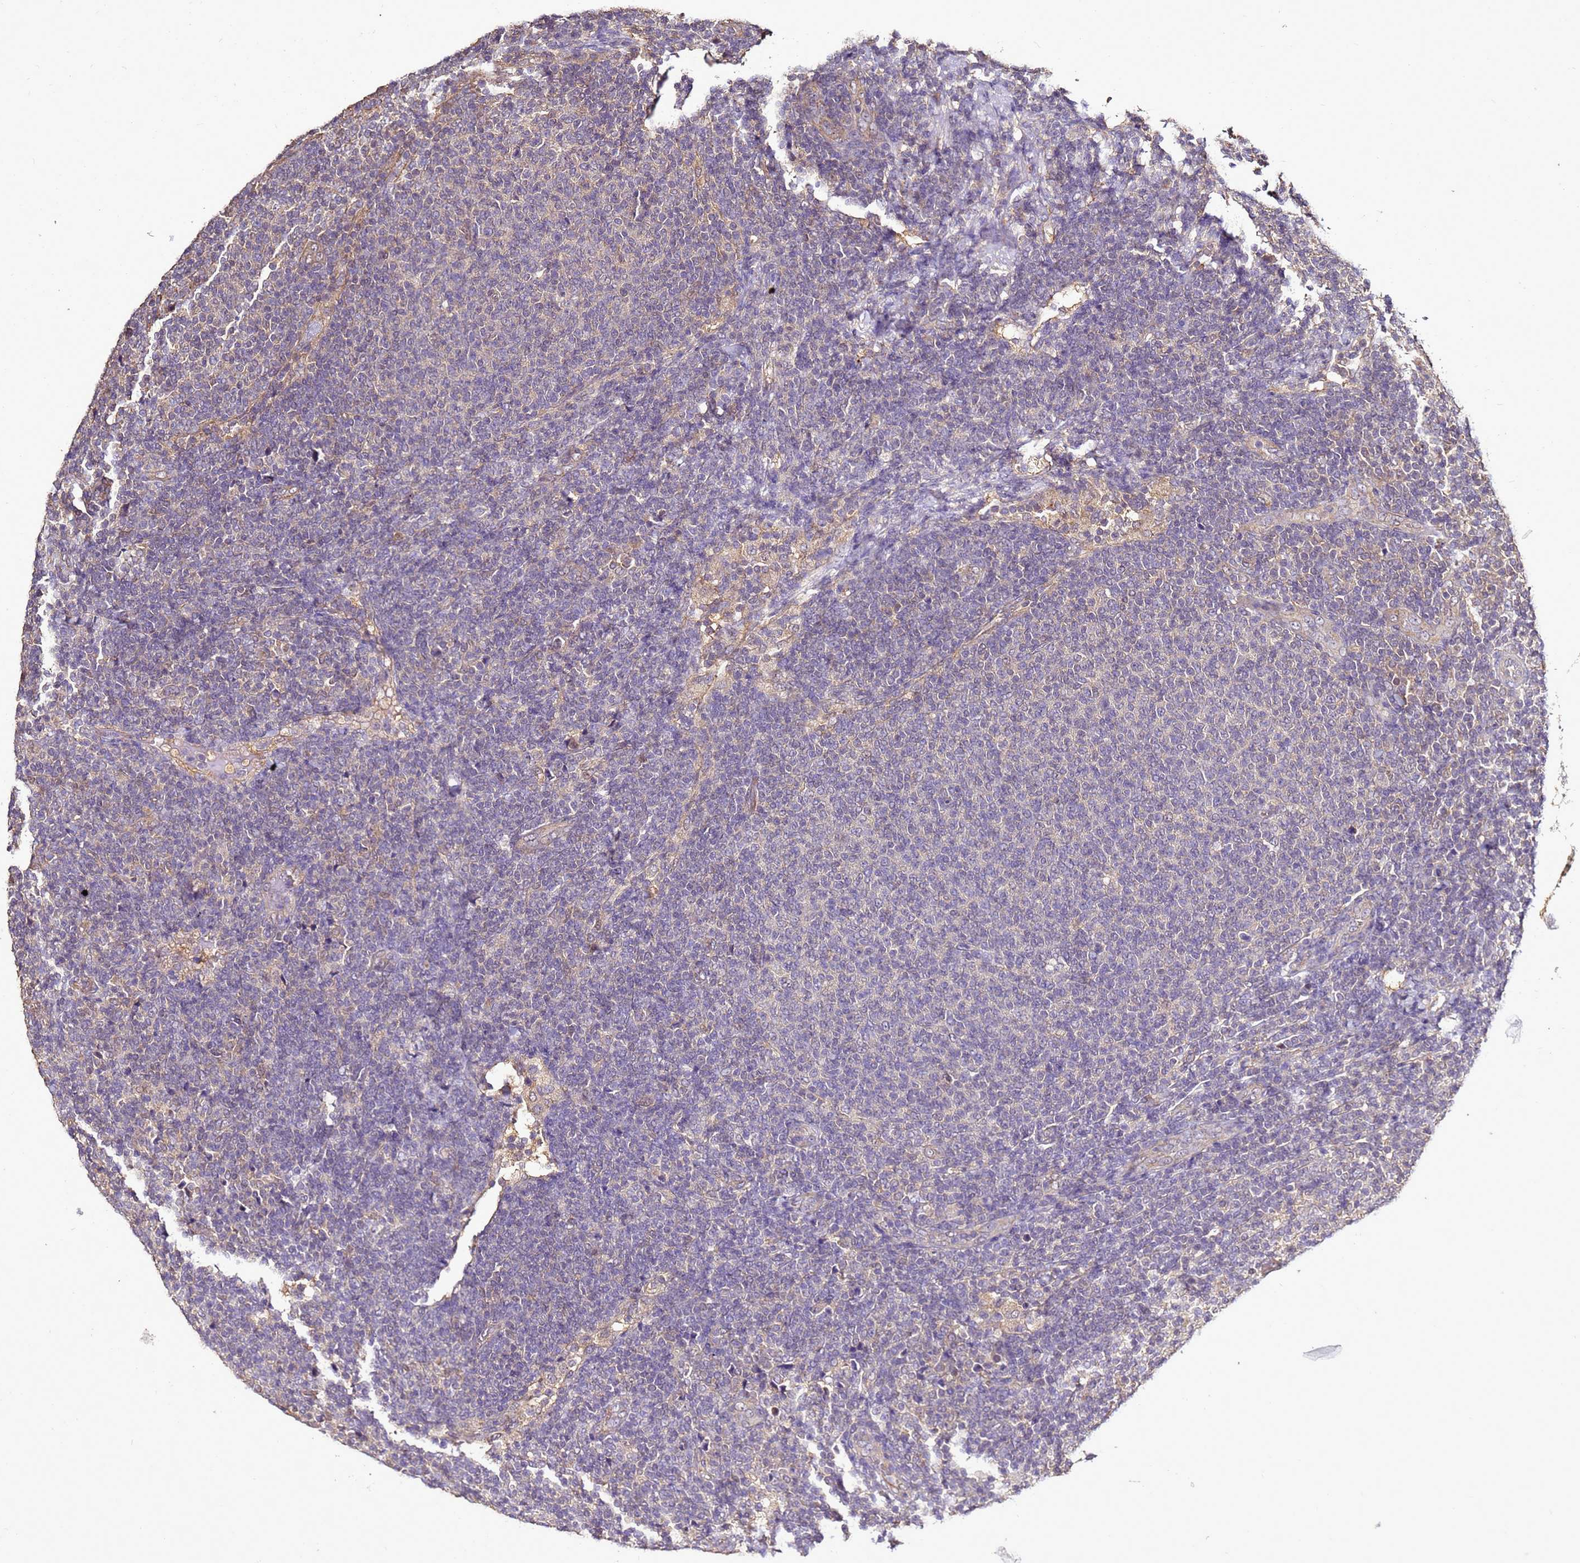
{"staining": {"intensity": "negative", "quantity": "none", "location": "none"}, "tissue": "lymphoma", "cell_type": "Tumor cells", "image_type": "cancer", "snomed": [{"axis": "morphology", "description": "Malignant lymphoma, non-Hodgkin's type, Low grade"}, {"axis": "topography", "description": "Lymph node"}], "caption": "This is a image of IHC staining of lymphoma, which shows no expression in tumor cells.", "gene": "ENOPH1", "patient": {"sex": "male", "age": 66}}